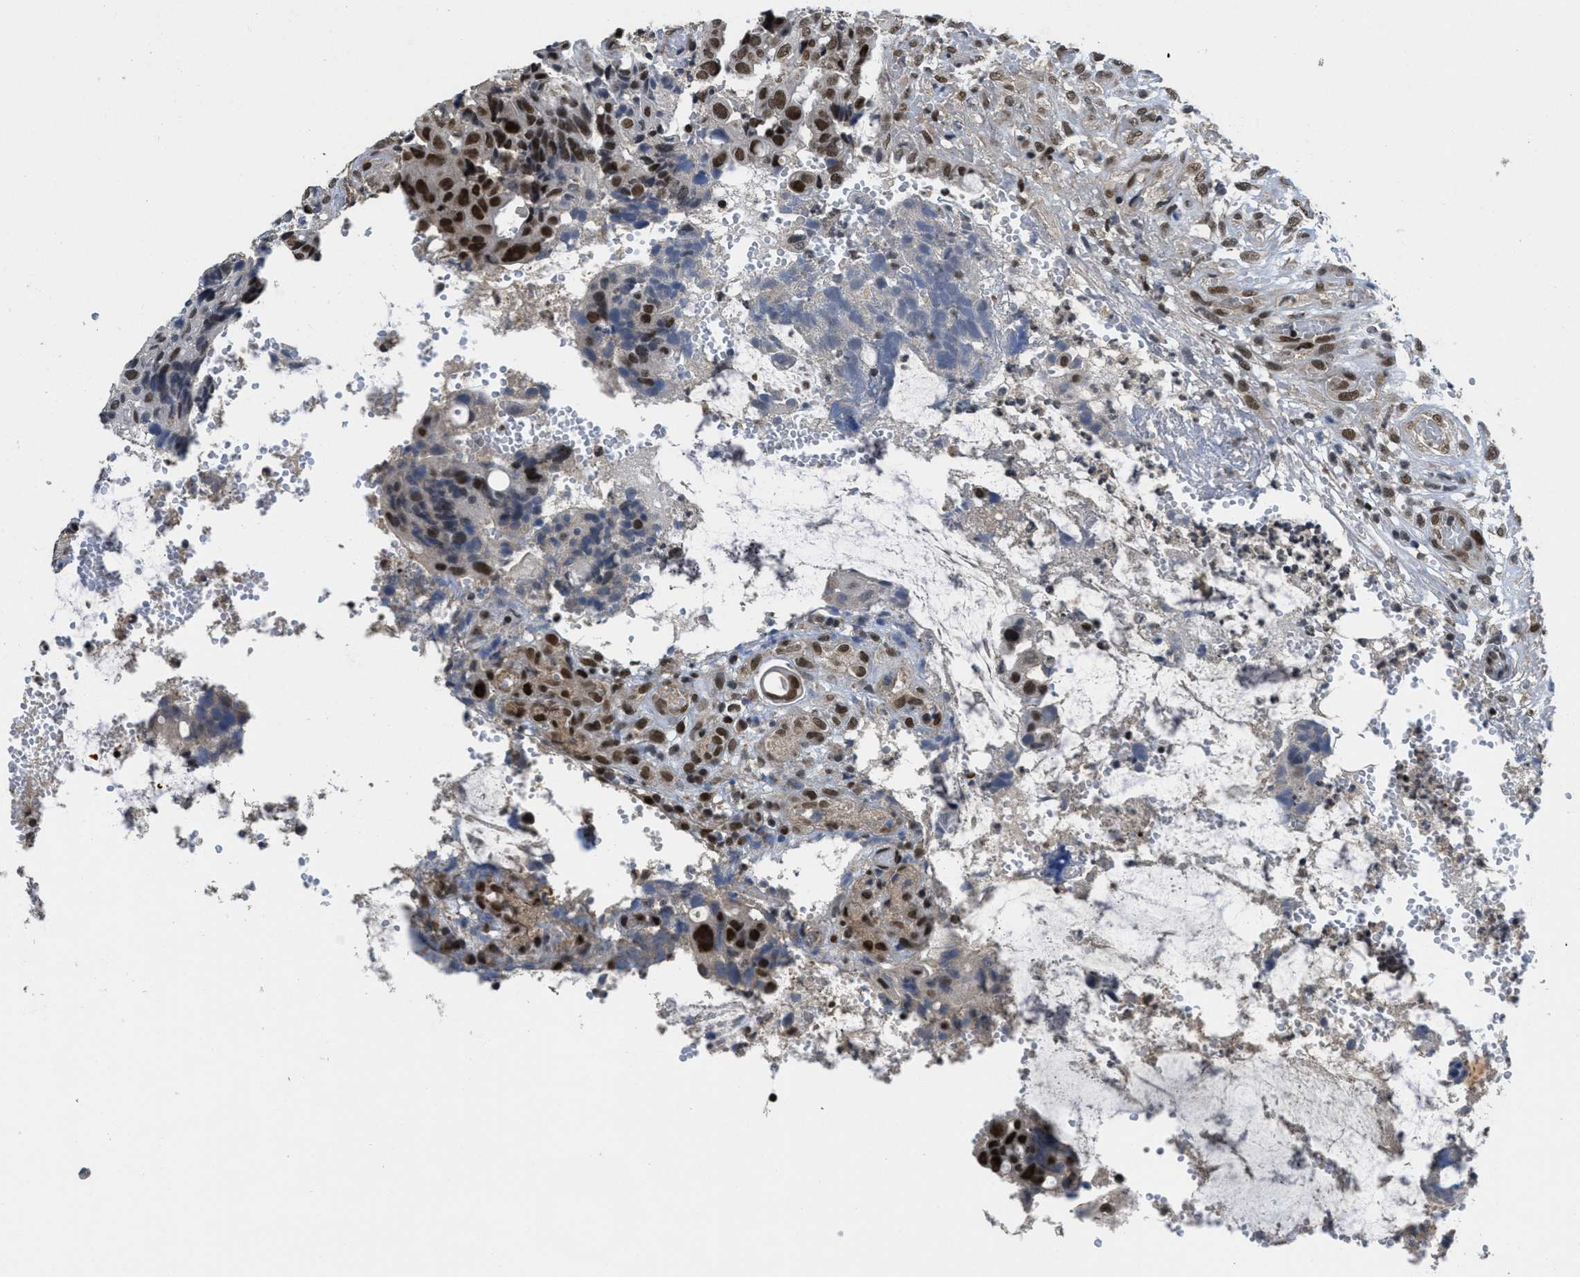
{"staining": {"intensity": "strong", "quantity": ">75%", "location": "cytoplasmic/membranous,nuclear"}, "tissue": "colorectal cancer", "cell_type": "Tumor cells", "image_type": "cancer", "snomed": [{"axis": "morphology", "description": "Adenocarcinoma, NOS"}, {"axis": "topography", "description": "Colon"}], "caption": "Brown immunohistochemical staining in human adenocarcinoma (colorectal) demonstrates strong cytoplasmic/membranous and nuclear expression in about >75% of tumor cells.", "gene": "CUL4B", "patient": {"sex": "female", "age": 57}}